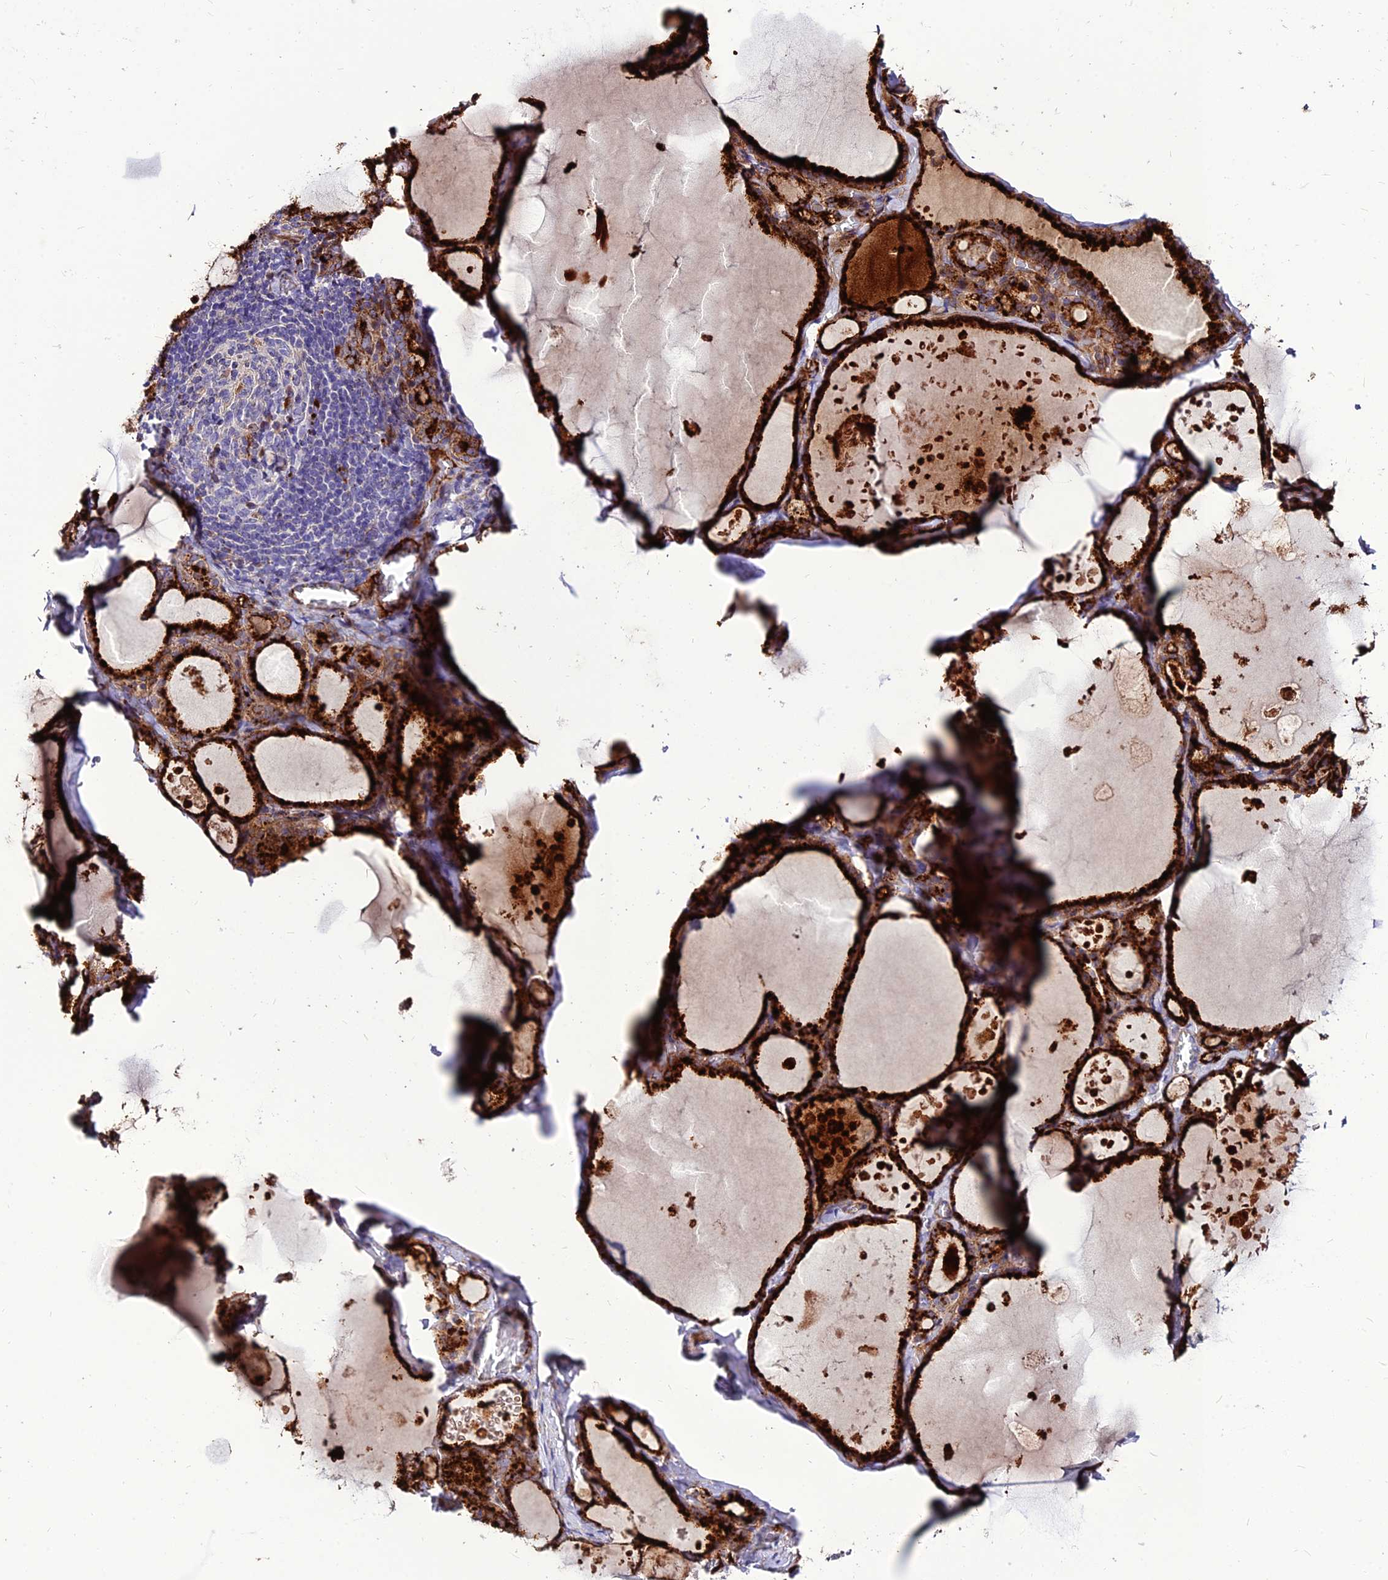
{"staining": {"intensity": "strong", "quantity": ">75%", "location": "cytoplasmic/membranous"}, "tissue": "thyroid gland", "cell_type": "Glandular cells", "image_type": "normal", "snomed": [{"axis": "morphology", "description": "Normal tissue, NOS"}, {"axis": "topography", "description": "Thyroid gland"}], "caption": "Thyroid gland stained with DAB (3,3'-diaminobenzidine) IHC displays high levels of strong cytoplasmic/membranous positivity in about >75% of glandular cells. The protein is stained brown, and the nuclei are stained in blue (DAB IHC with brightfield microscopy, high magnification).", "gene": "RIMOC1", "patient": {"sex": "male", "age": 56}}